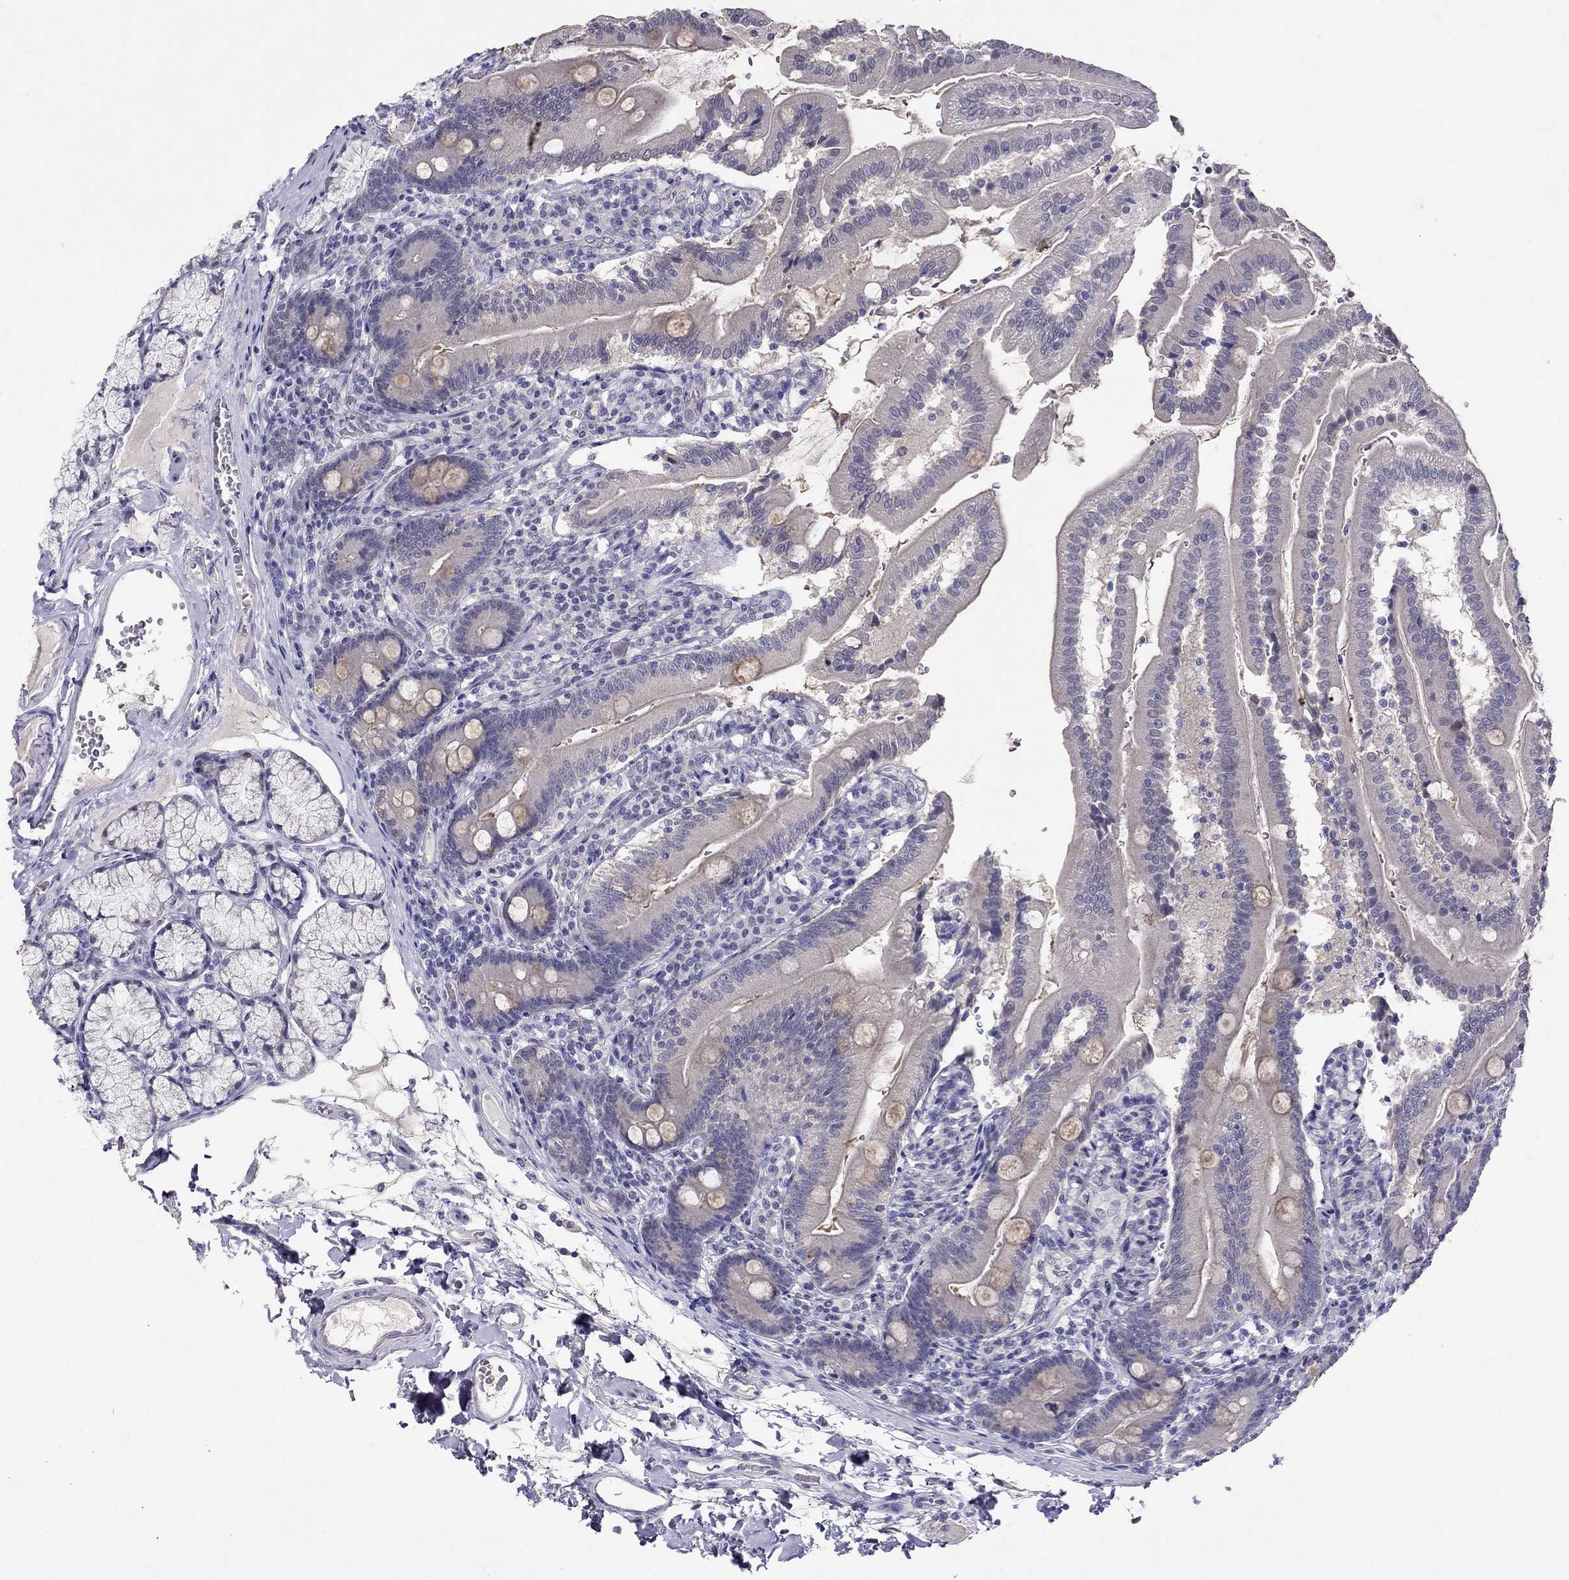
{"staining": {"intensity": "negative", "quantity": "none", "location": "none"}, "tissue": "duodenum", "cell_type": "Glandular cells", "image_type": "normal", "snomed": [{"axis": "morphology", "description": "Normal tissue, NOS"}, {"axis": "topography", "description": "Duodenum"}], "caption": "There is no significant positivity in glandular cells of duodenum. (Brightfield microscopy of DAB (3,3'-diaminobenzidine) immunohistochemistry (IHC) at high magnification).", "gene": "MYO3B", "patient": {"sex": "female", "age": 67}}